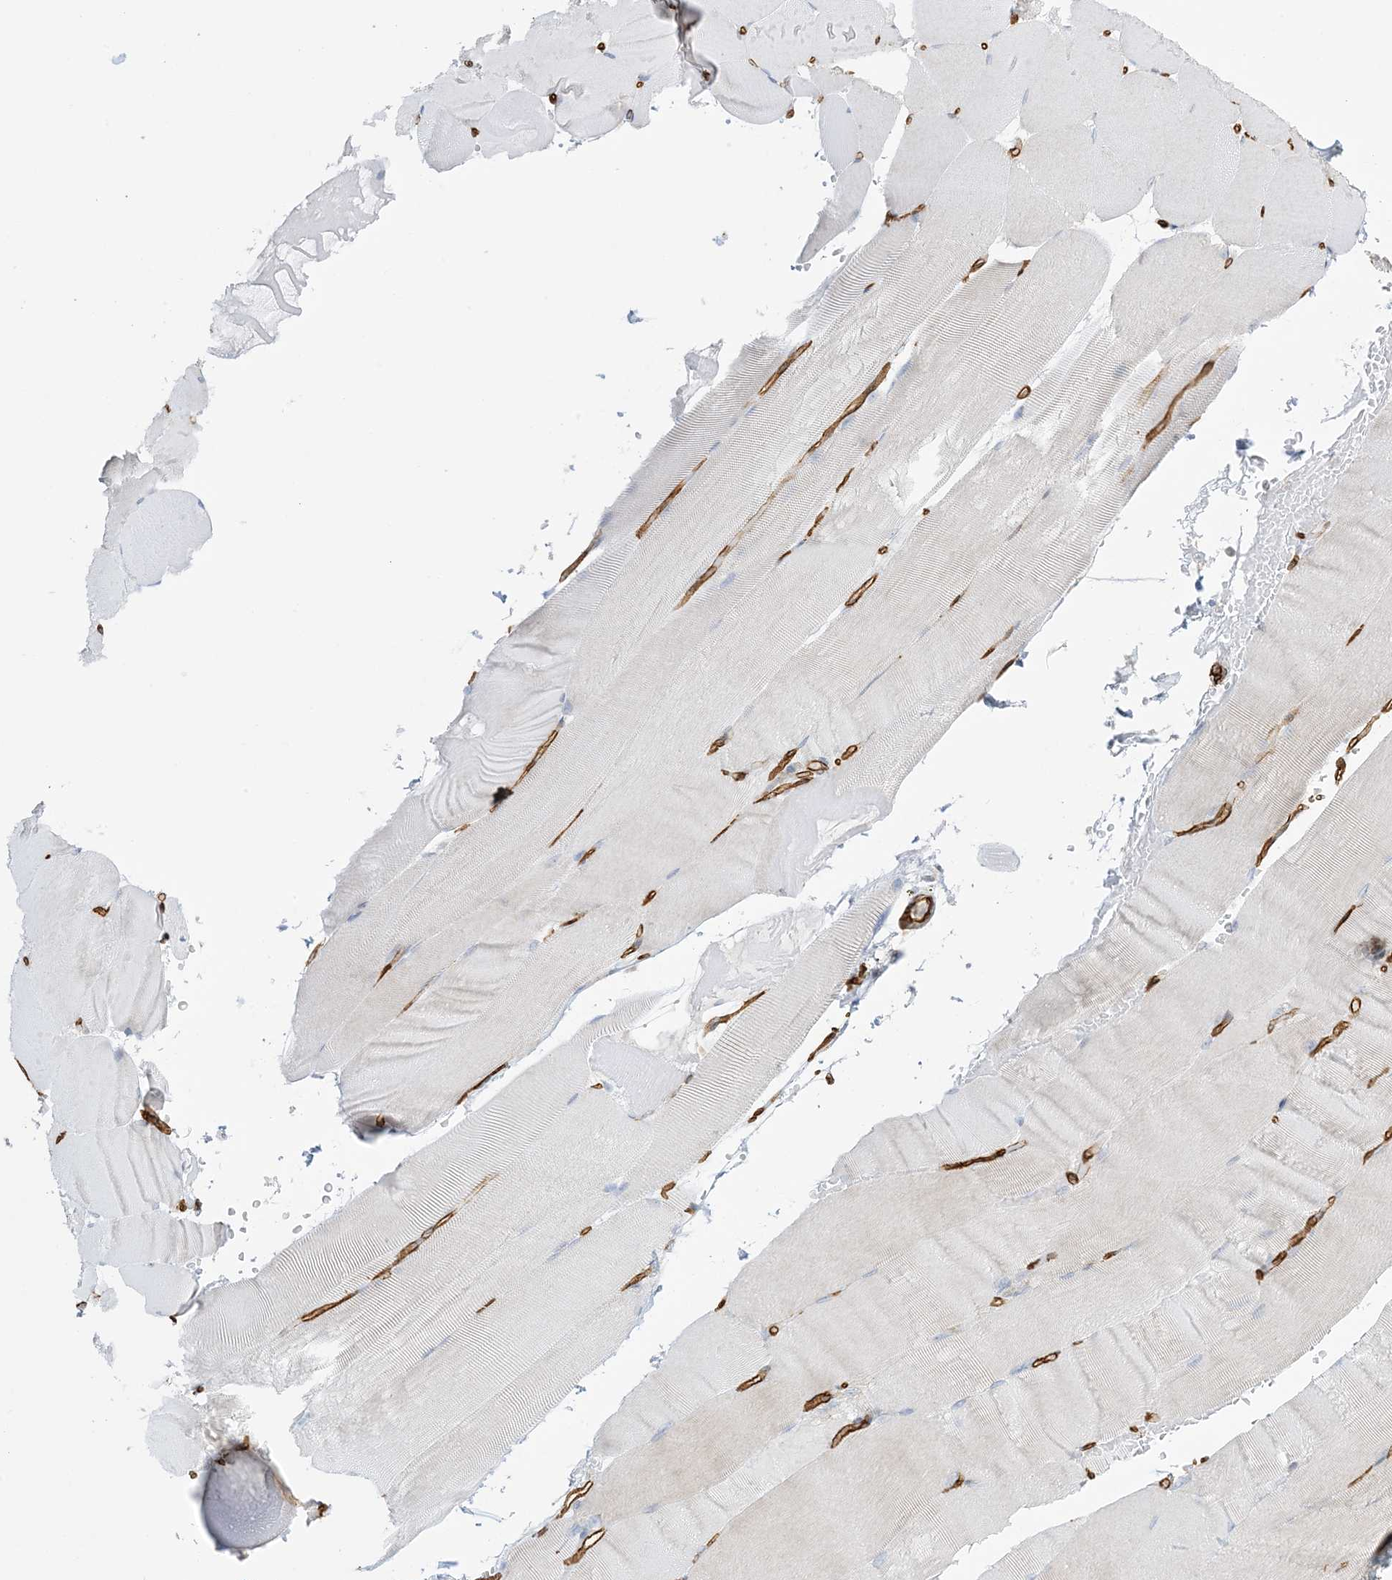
{"staining": {"intensity": "negative", "quantity": "none", "location": "none"}, "tissue": "skeletal muscle", "cell_type": "Myocytes", "image_type": "normal", "snomed": [{"axis": "morphology", "description": "Normal tissue, NOS"}, {"axis": "topography", "description": "Skeletal muscle"}, {"axis": "topography", "description": "Parathyroid gland"}], "caption": "IHC histopathology image of benign skeletal muscle stained for a protein (brown), which exhibits no positivity in myocytes. (Stains: DAB (3,3'-diaminobenzidine) IHC with hematoxylin counter stain, Microscopy: brightfield microscopy at high magnification).", "gene": "AGA", "patient": {"sex": "female", "age": 37}}